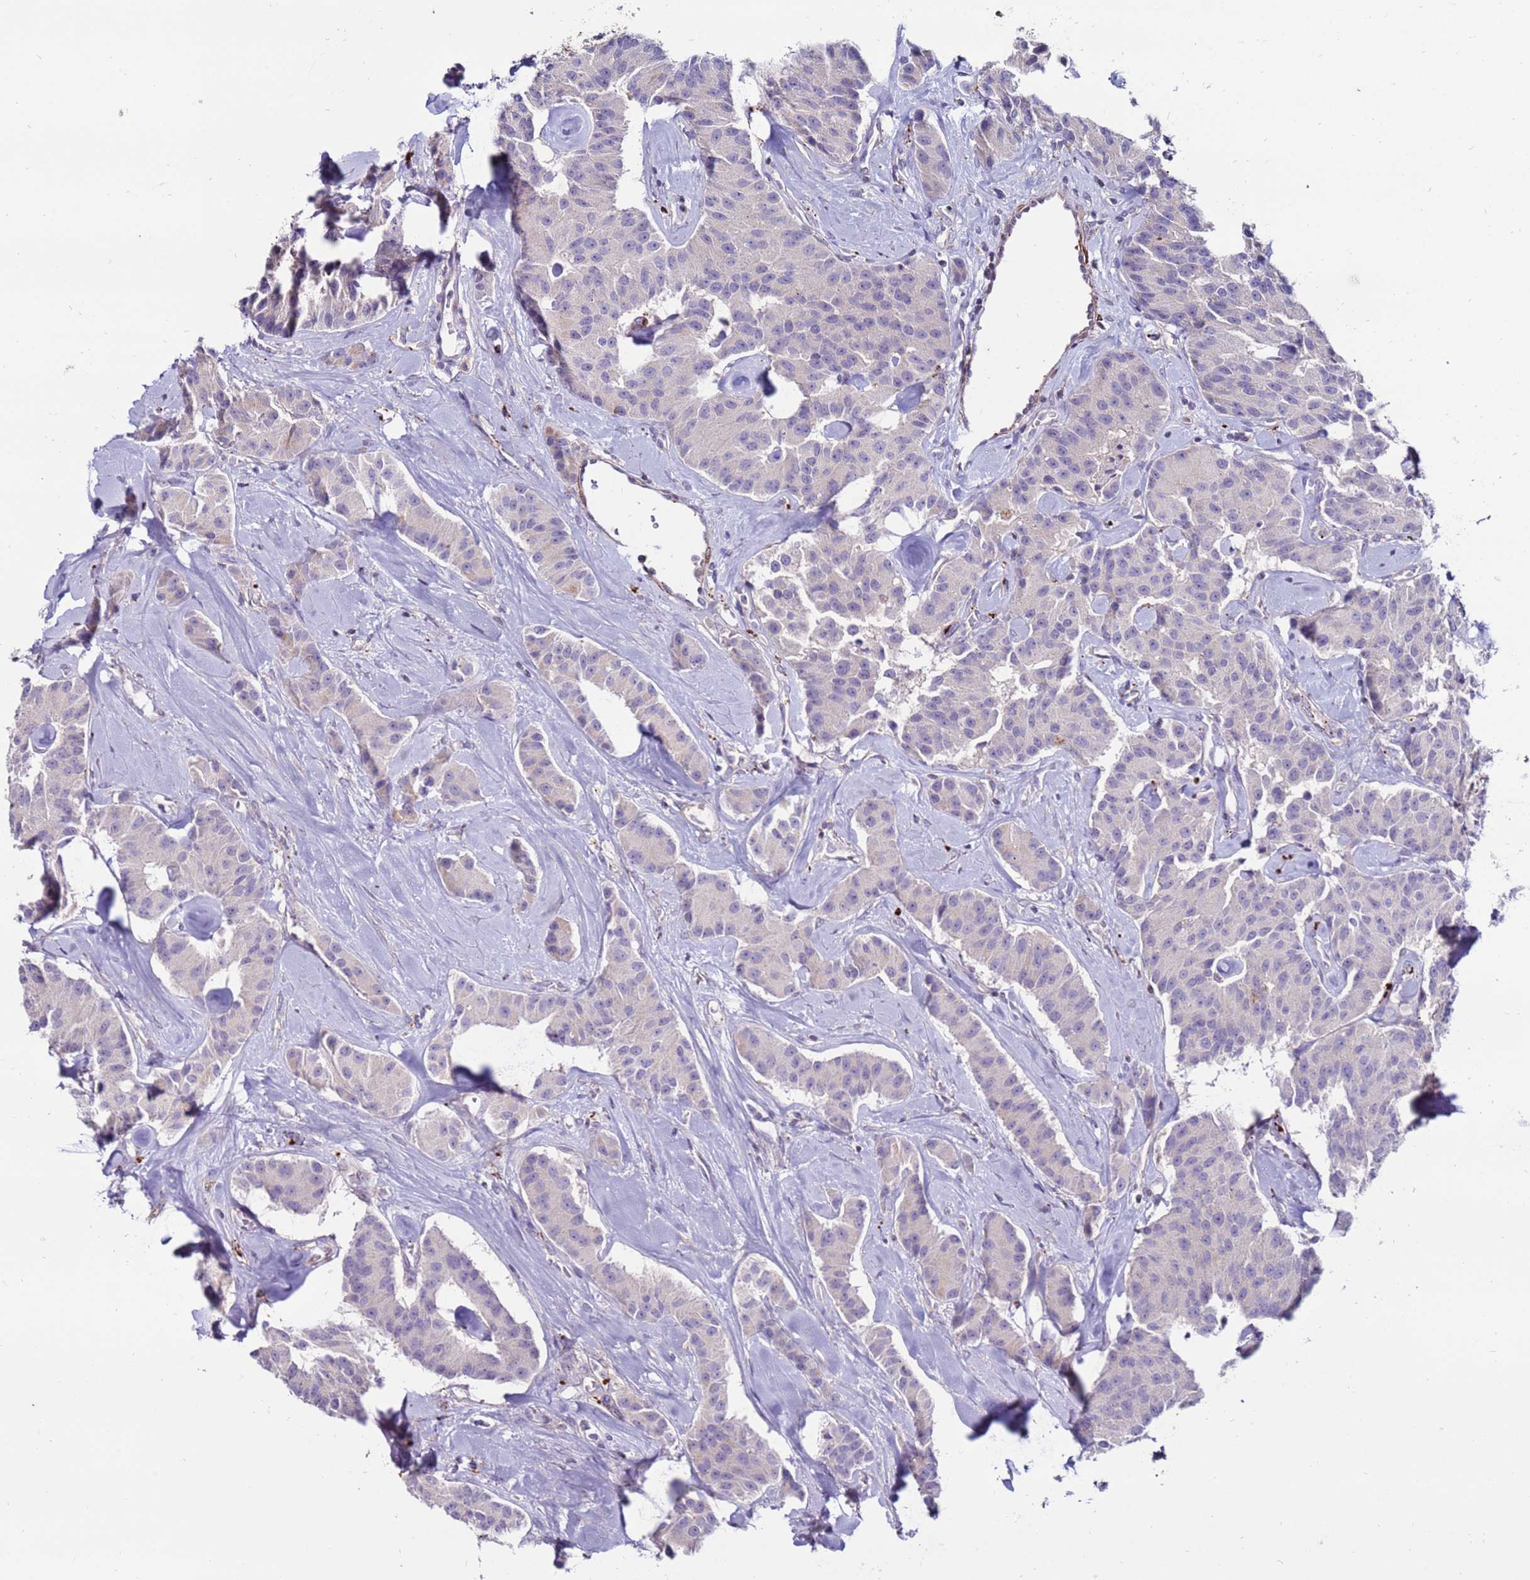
{"staining": {"intensity": "negative", "quantity": "none", "location": "none"}, "tissue": "carcinoid", "cell_type": "Tumor cells", "image_type": "cancer", "snomed": [{"axis": "morphology", "description": "Carcinoid, malignant, NOS"}, {"axis": "topography", "description": "Pancreas"}], "caption": "High power microscopy histopathology image of an immunohistochemistry (IHC) micrograph of carcinoid, revealing no significant positivity in tumor cells. (DAB (3,3'-diaminobenzidine) IHC, high magnification).", "gene": "CLEC4M", "patient": {"sex": "male", "age": 41}}